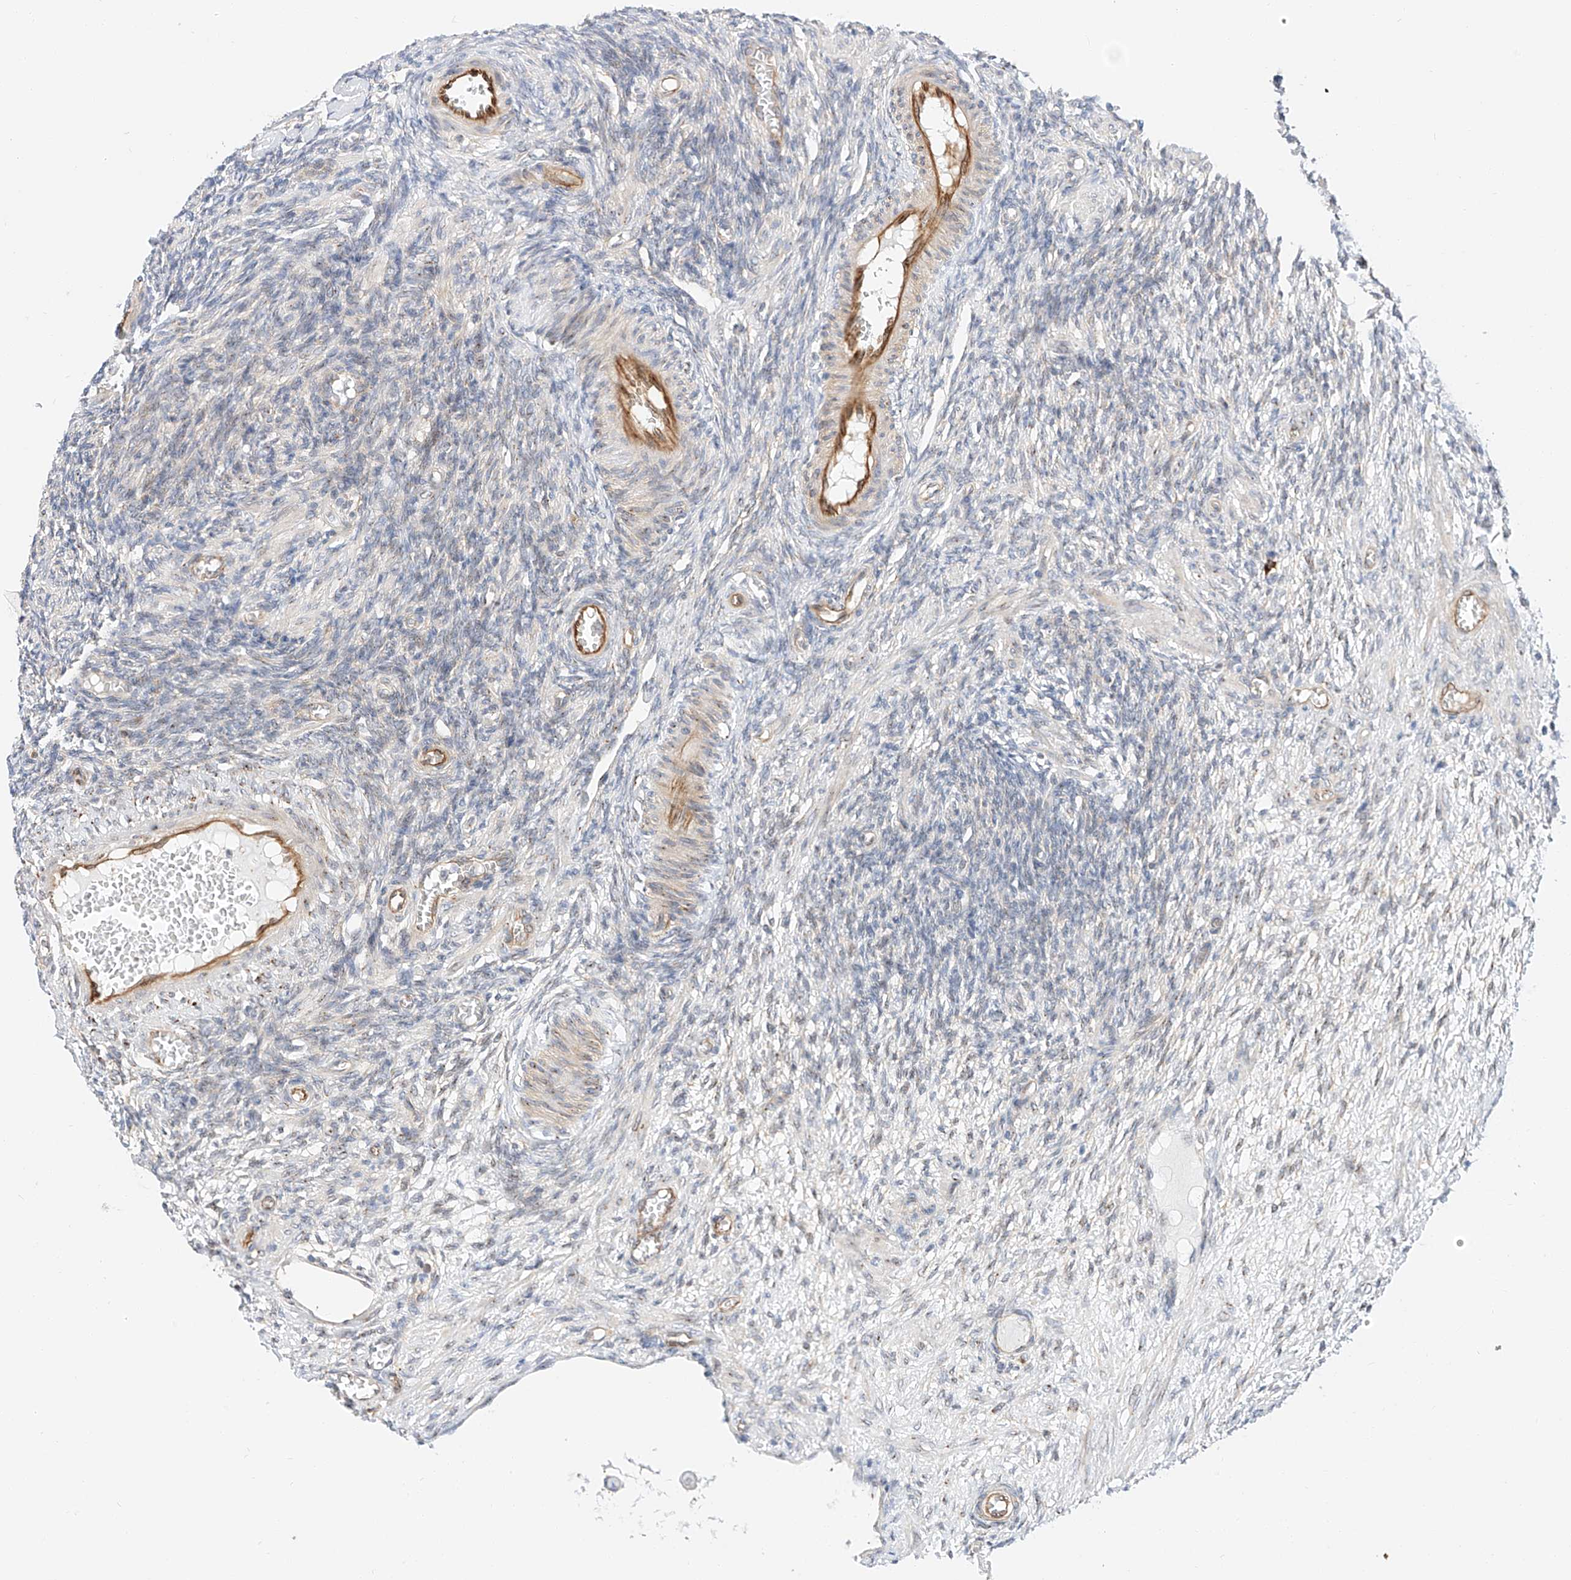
{"staining": {"intensity": "moderate", "quantity": ">75%", "location": "cytoplasmic/membranous"}, "tissue": "ovary", "cell_type": "Follicle cells", "image_type": "normal", "snomed": [{"axis": "morphology", "description": "Normal tissue, NOS"}, {"axis": "topography", "description": "Ovary"}], "caption": "Benign ovary shows moderate cytoplasmic/membranous staining in approximately >75% of follicle cells, visualized by immunohistochemistry. (DAB (3,3'-diaminobenzidine) IHC, brown staining for protein, blue staining for nuclei).", "gene": "CARMIL1", "patient": {"sex": "female", "age": 27}}